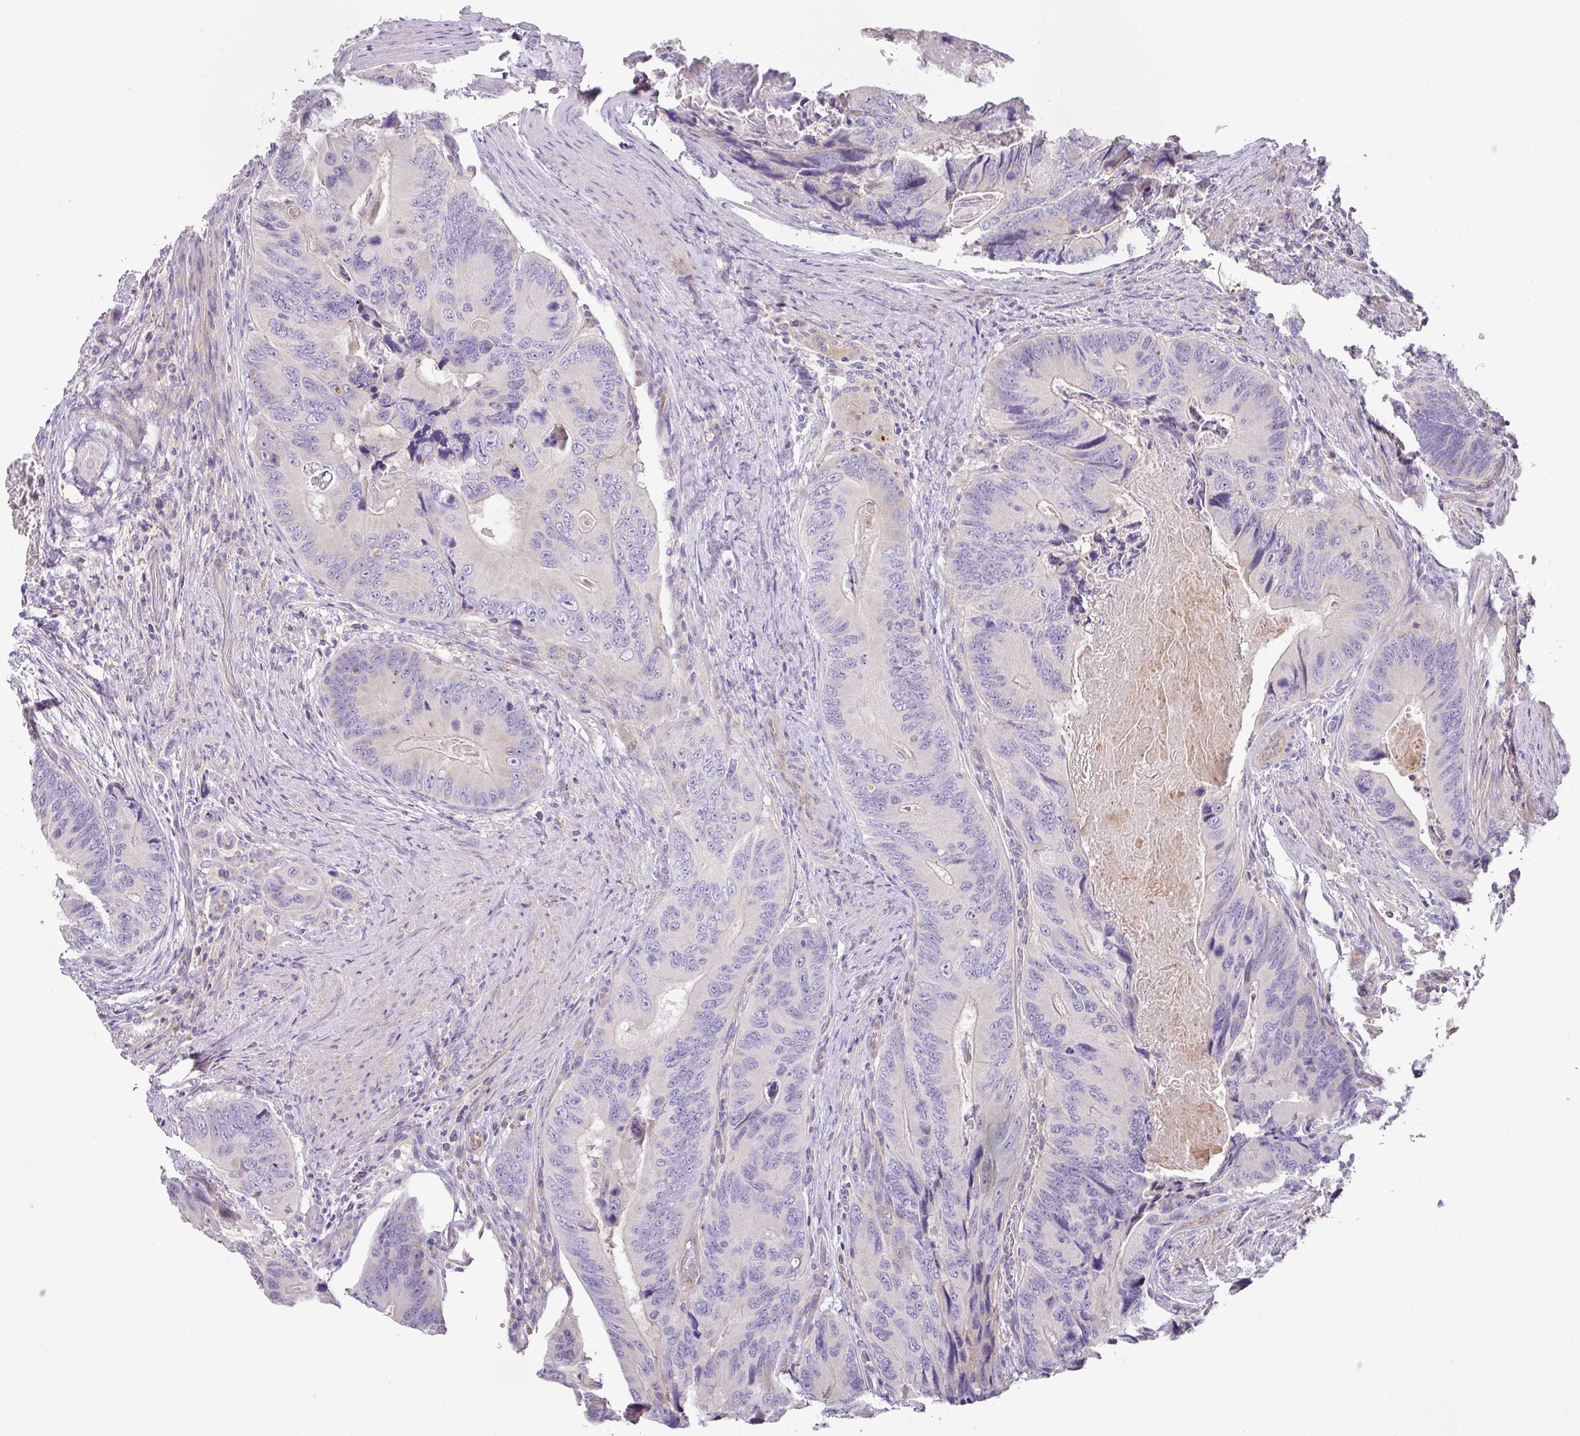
{"staining": {"intensity": "negative", "quantity": "none", "location": "none"}, "tissue": "colorectal cancer", "cell_type": "Tumor cells", "image_type": "cancer", "snomed": [{"axis": "morphology", "description": "Adenocarcinoma, NOS"}, {"axis": "topography", "description": "Colon"}], "caption": "This histopathology image is of colorectal cancer (adenocarcinoma) stained with immunohistochemistry (IHC) to label a protein in brown with the nuclei are counter-stained blue. There is no expression in tumor cells.", "gene": "HOXC13", "patient": {"sex": "male", "age": 84}}